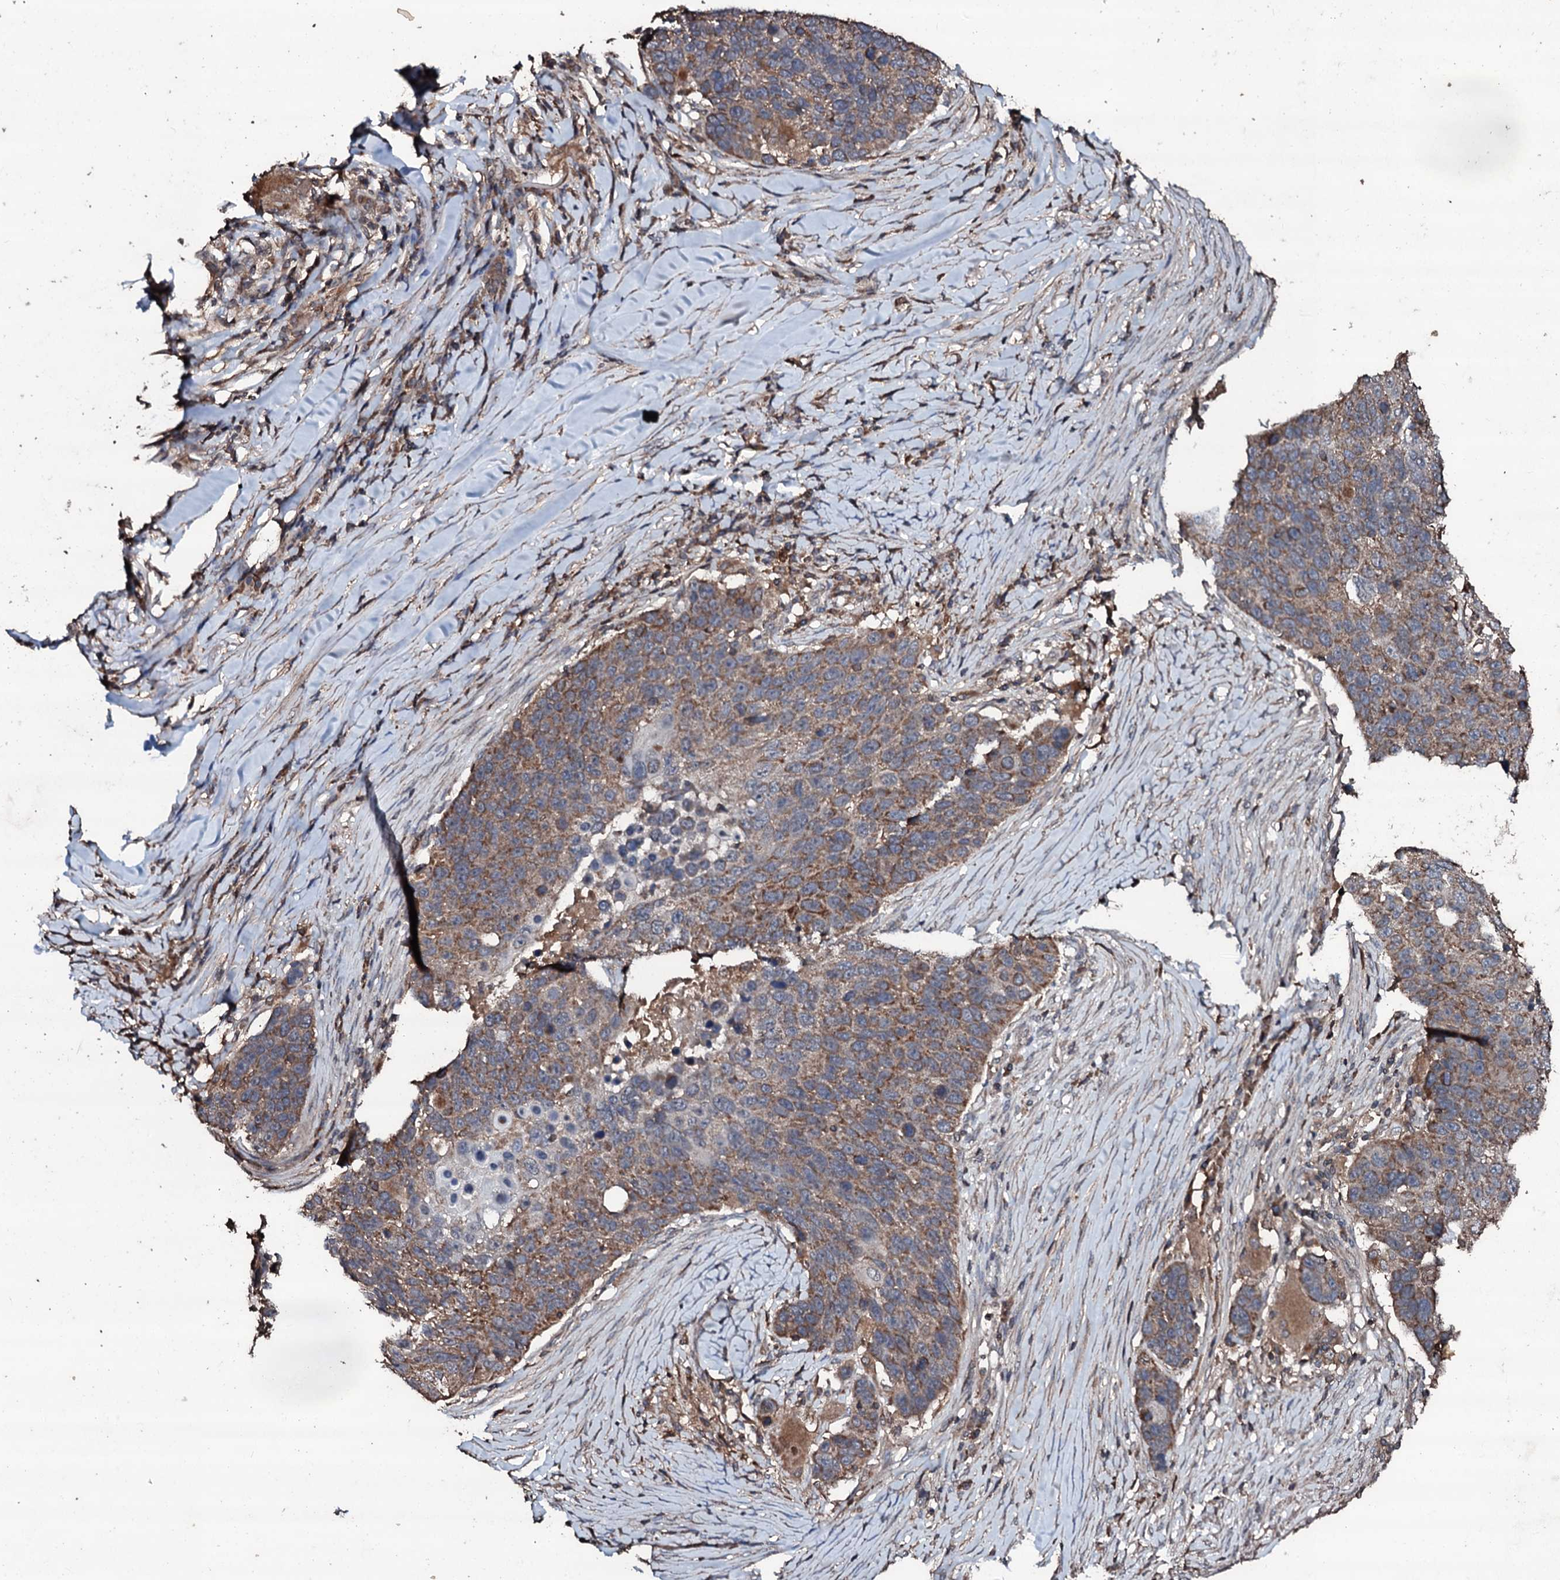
{"staining": {"intensity": "moderate", "quantity": ">75%", "location": "cytoplasmic/membranous"}, "tissue": "lung cancer", "cell_type": "Tumor cells", "image_type": "cancer", "snomed": [{"axis": "morphology", "description": "Normal tissue, NOS"}, {"axis": "morphology", "description": "Squamous cell carcinoma, NOS"}, {"axis": "topography", "description": "Lymph node"}, {"axis": "topography", "description": "Lung"}], "caption": "Moderate cytoplasmic/membranous staining for a protein is identified in about >75% of tumor cells of lung cancer (squamous cell carcinoma) using IHC.", "gene": "SDHAF2", "patient": {"sex": "male", "age": 66}}